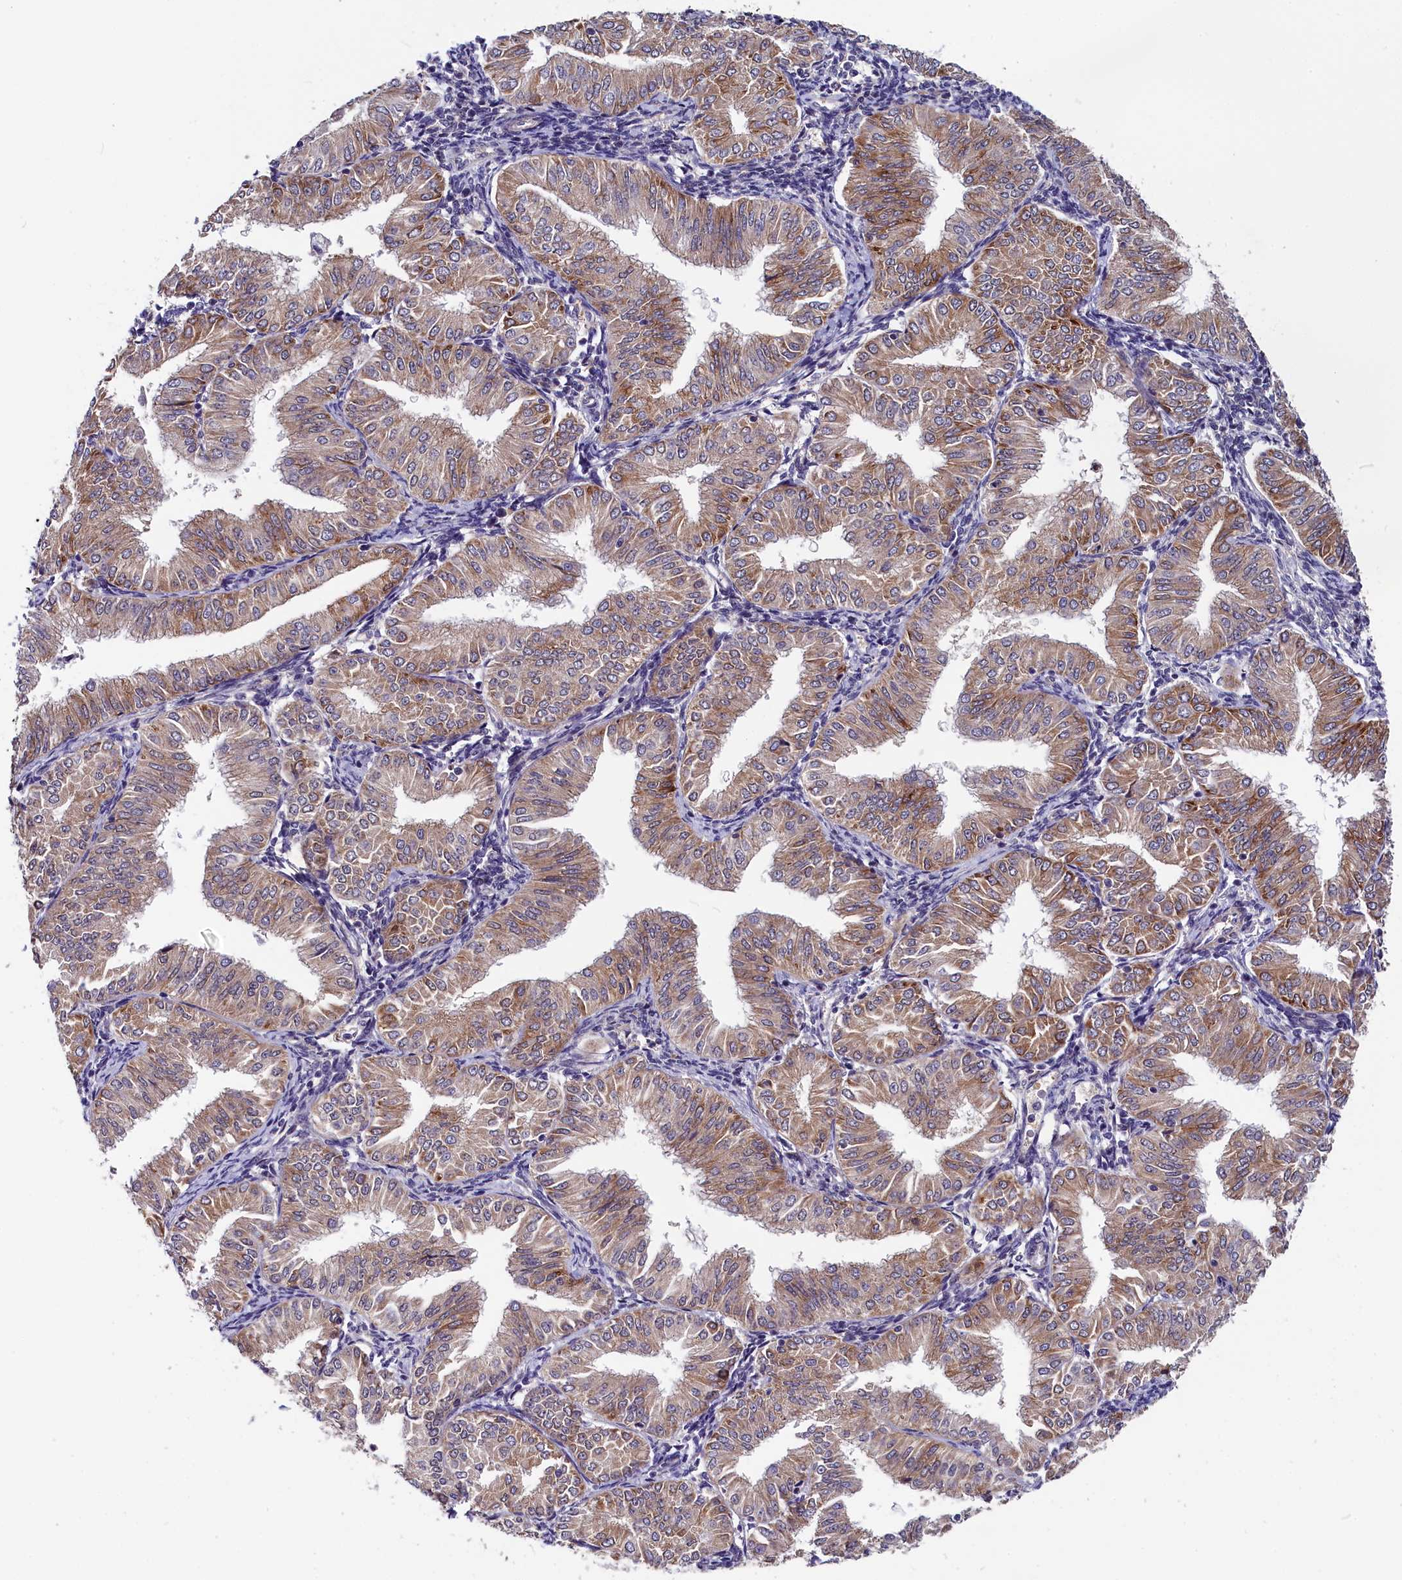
{"staining": {"intensity": "moderate", "quantity": ">75%", "location": "cytoplasmic/membranous"}, "tissue": "endometrial cancer", "cell_type": "Tumor cells", "image_type": "cancer", "snomed": [{"axis": "morphology", "description": "Normal tissue, NOS"}, {"axis": "morphology", "description": "Adenocarcinoma, NOS"}, {"axis": "topography", "description": "Endometrium"}], "caption": "The histopathology image demonstrates immunohistochemical staining of endometrial adenocarcinoma. There is moderate cytoplasmic/membranous staining is identified in approximately >75% of tumor cells. The staining was performed using DAB, with brown indicating positive protein expression. Nuclei are stained blue with hematoxylin.", "gene": "SLC39A6", "patient": {"sex": "female", "age": 53}}